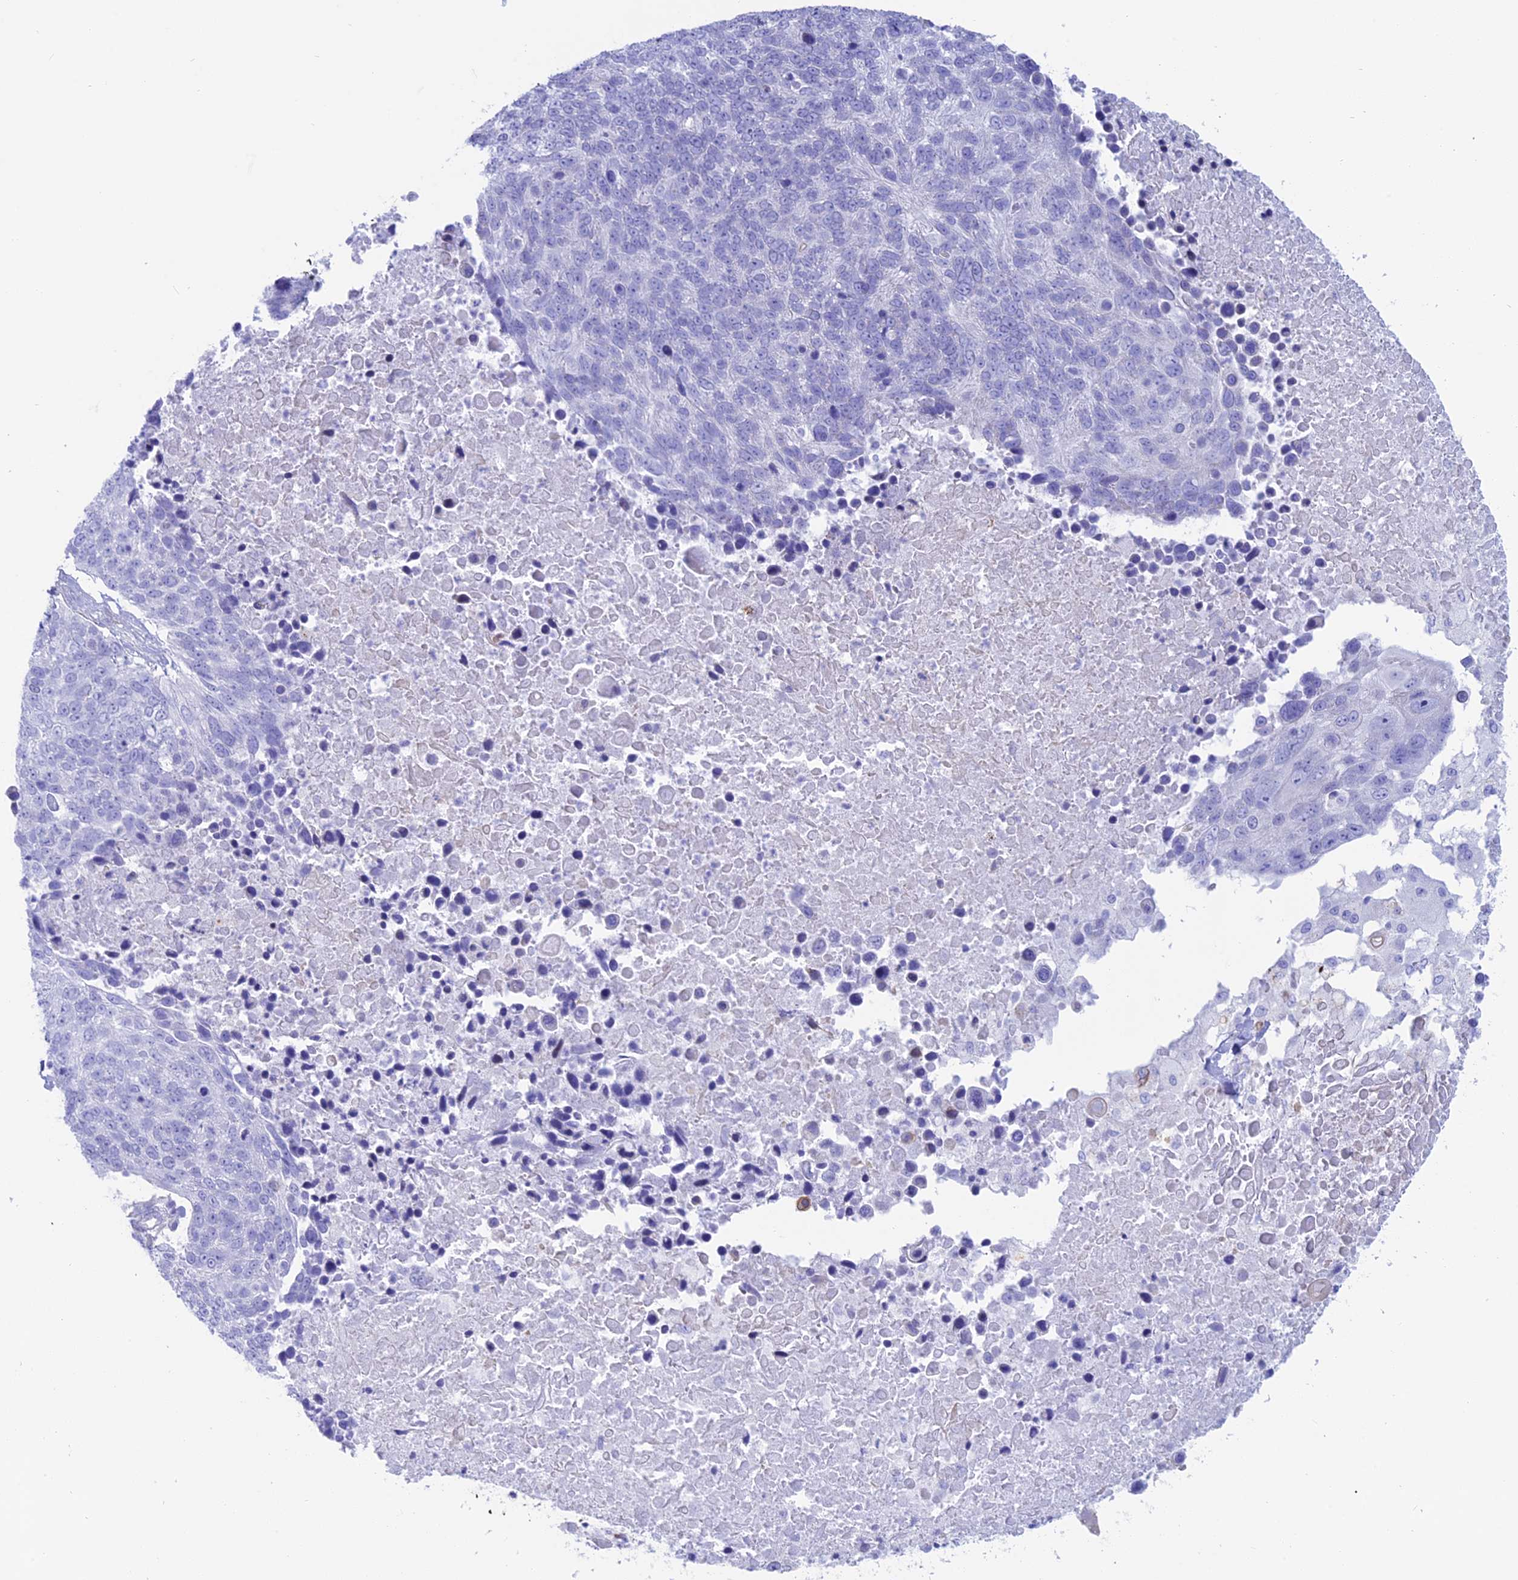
{"staining": {"intensity": "negative", "quantity": "none", "location": "none"}, "tissue": "lung cancer", "cell_type": "Tumor cells", "image_type": "cancer", "snomed": [{"axis": "morphology", "description": "Normal tissue, NOS"}, {"axis": "morphology", "description": "Squamous cell carcinoma, NOS"}, {"axis": "topography", "description": "Lymph node"}, {"axis": "topography", "description": "Lung"}], "caption": "A histopathology image of lung cancer (squamous cell carcinoma) stained for a protein reveals no brown staining in tumor cells.", "gene": "OR2AE1", "patient": {"sex": "male", "age": 66}}